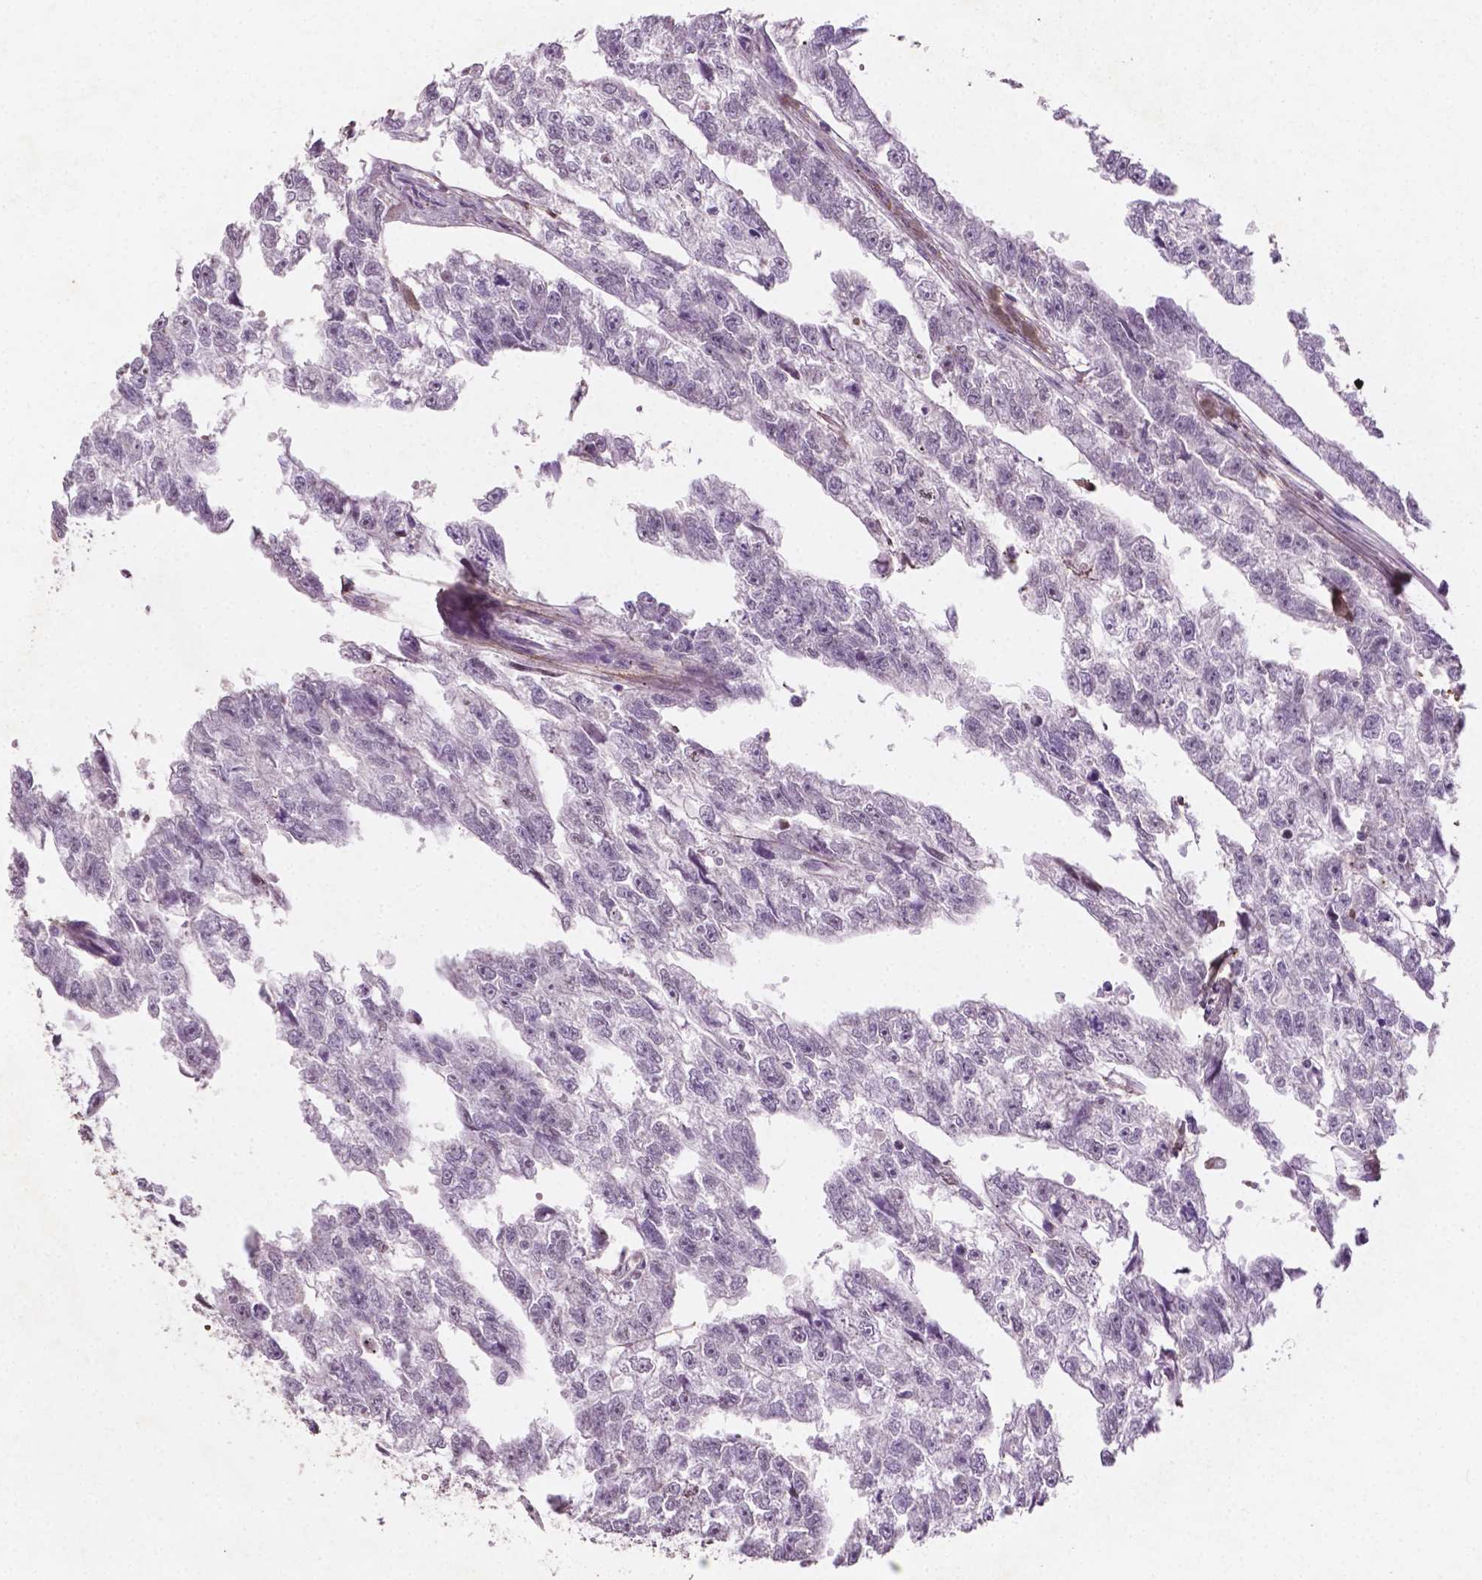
{"staining": {"intensity": "negative", "quantity": "none", "location": "none"}, "tissue": "testis cancer", "cell_type": "Tumor cells", "image_type": "cancer", "snomed": [{"axis": "morphology", "description": "Carcinoma, Embryonal, NOS"}, {"axis": "morphology", "description": "Teratoma, malignant, NOS"}, {"axis": "topography", "description": "Testis"}], "caption": "This is a photomicrograph of IHC staining of testis malignant teratoma, which shows no staining in tumor cells. The staining was performed using DAB to visualize the protein expression in brown, while the nuclei were stained in blue with hematoxylin (Magnification: 20x).", "gene": "DLG2", "patient": {"sex": "male", "age": 44}}